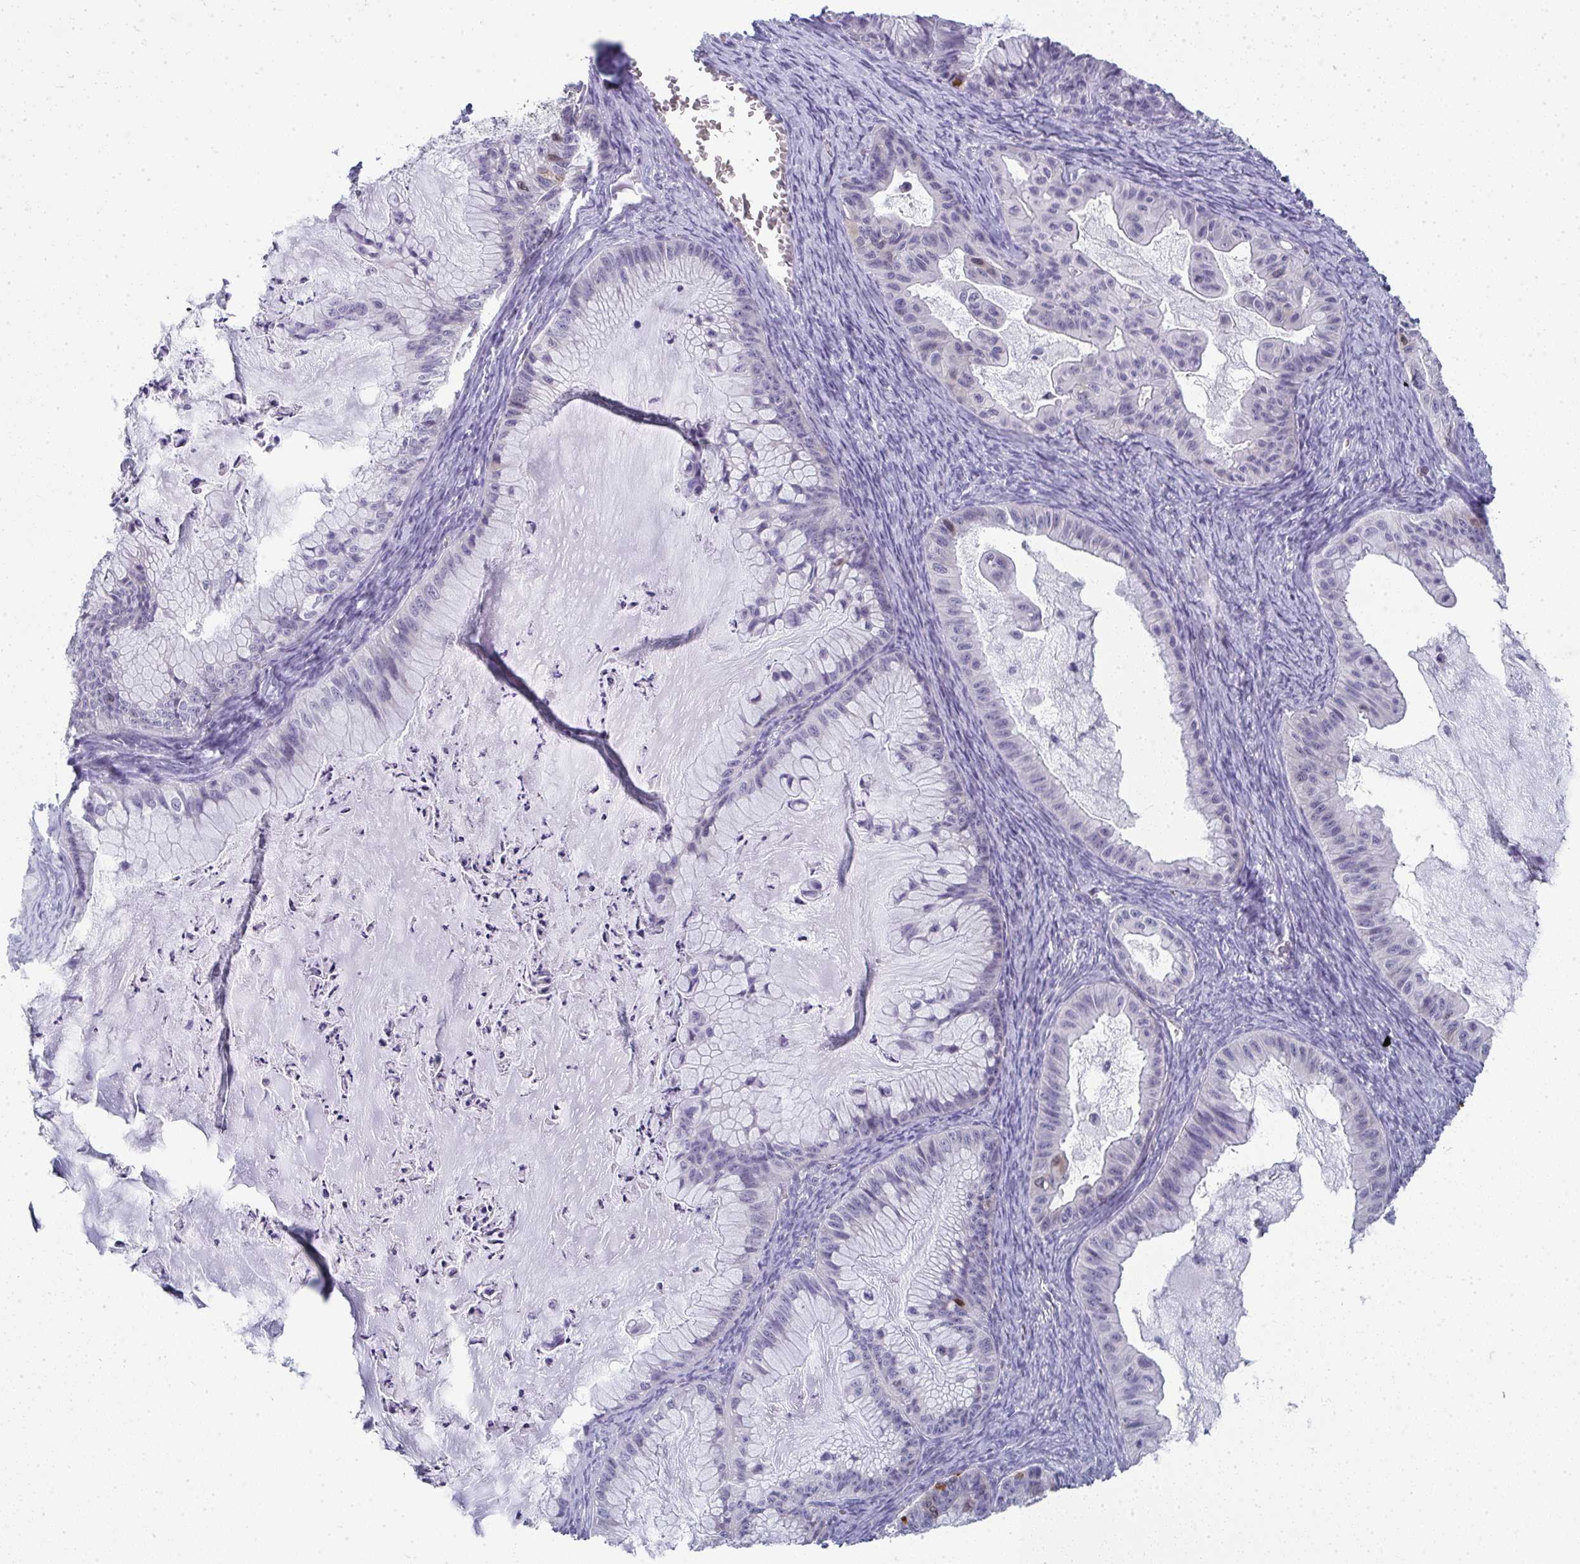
{"staining": {"intensity": "negative", "quantity": "none", "location": "none"}, "tissue": "ovarian cancer", "cell_type": "Tumor cells", "image_type": "cancer", "snomed": [{"axis": "morphology", "description": "Cystadenocarcinoma, mucinous, NOS"}, {"axis": "topography", "description": "Ovary"}], "caption": "Photomicrograph shows no significant protein staining in tumor cells of ovarian cancer (mucinous cystadenocarcinoma).", "gene": "UBE2S", "patient": {"sex": "female", "age": 72}}